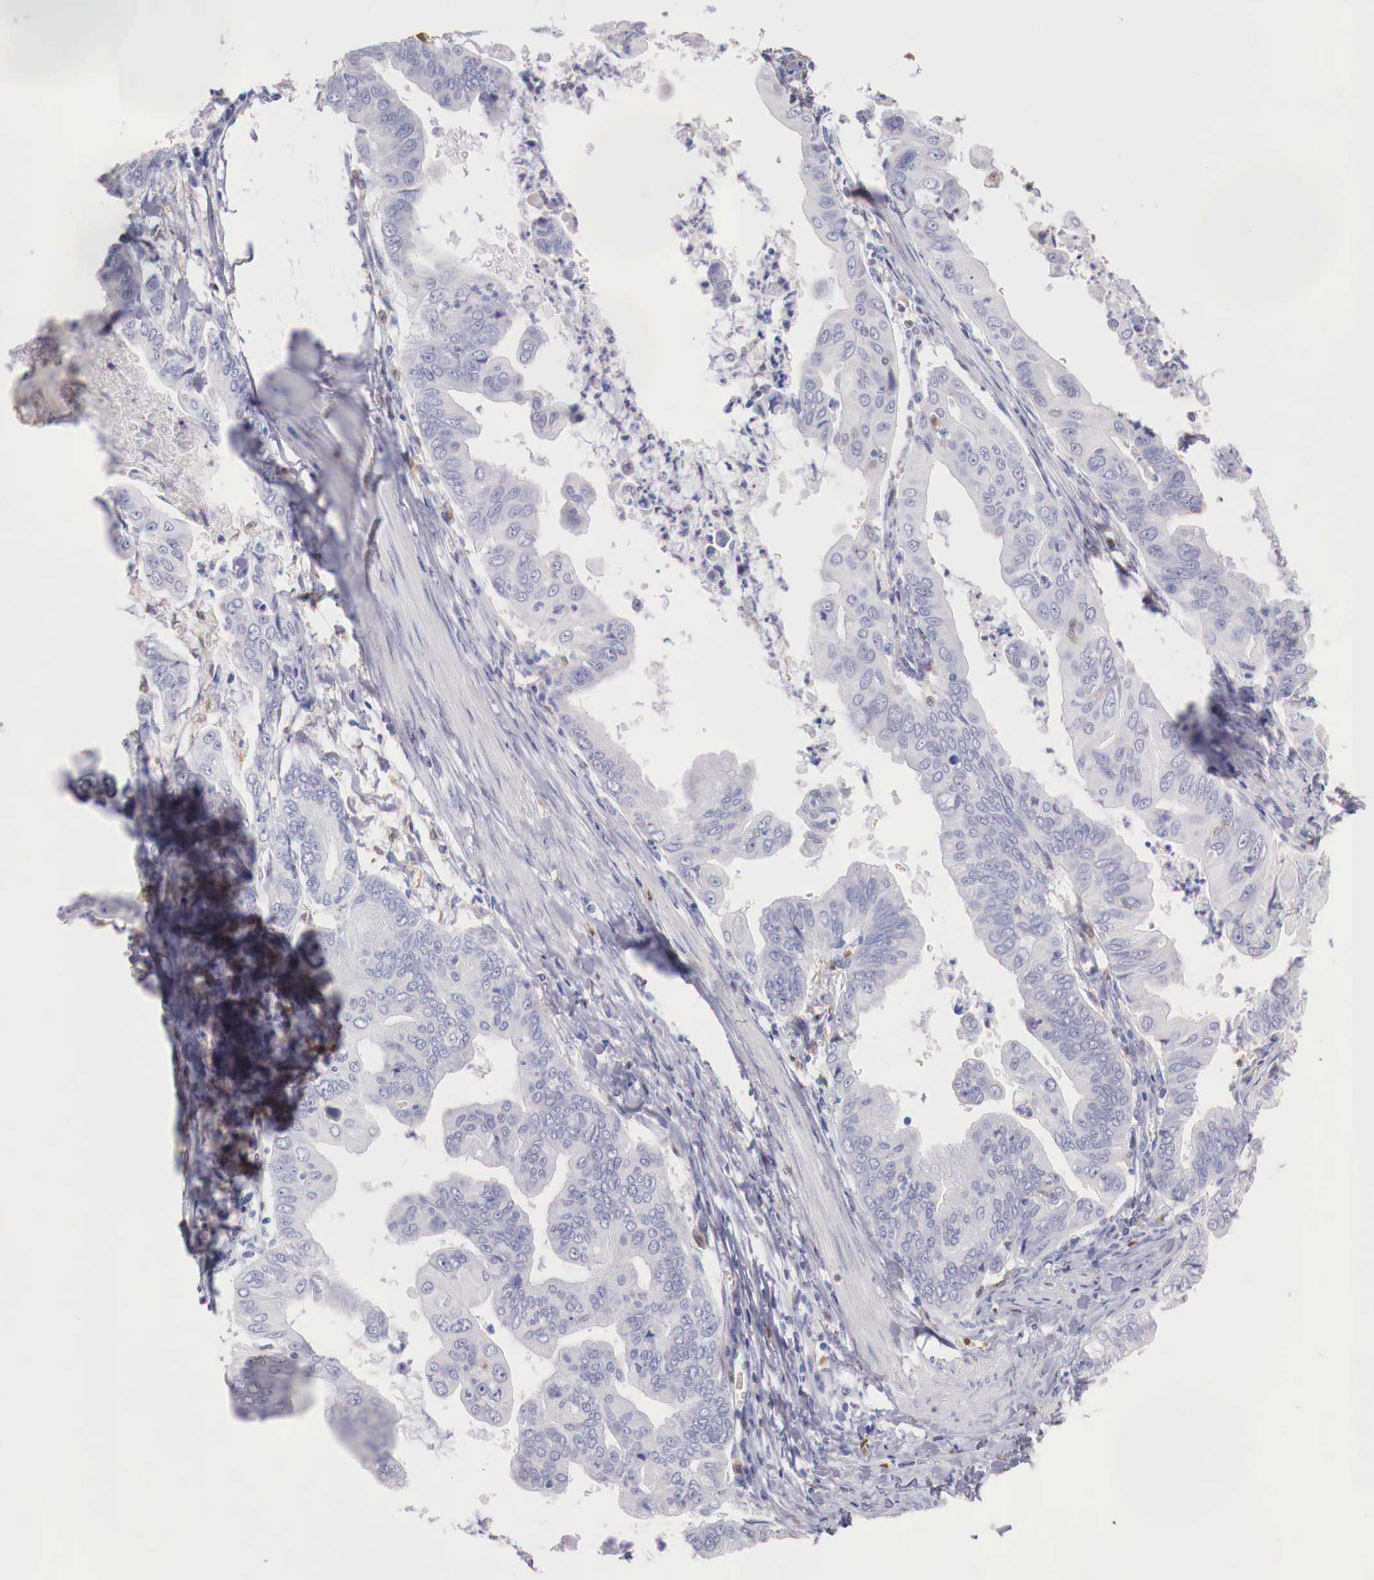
{"staining": {"intensity": "negative", "quantity": "none", "location": "none"}, "tissue": "stomach cancer", "cell_type": "Tumor cells", "image_type": "cancer", "snomed": [{"axis": "morphology", "description": "Adenocarcinoma, NOS"}, {"axis": "topography", "description": "Stomach, upper"}], "caption": "DAB (3,3'-diaminobenzidine) immunohistochemical staining of human stomach cancer (adenocarcinoma) reveals no significant expression in tumor cells.", "gene": "RENBP", "patient": {"sex": "male", "age": 80}}